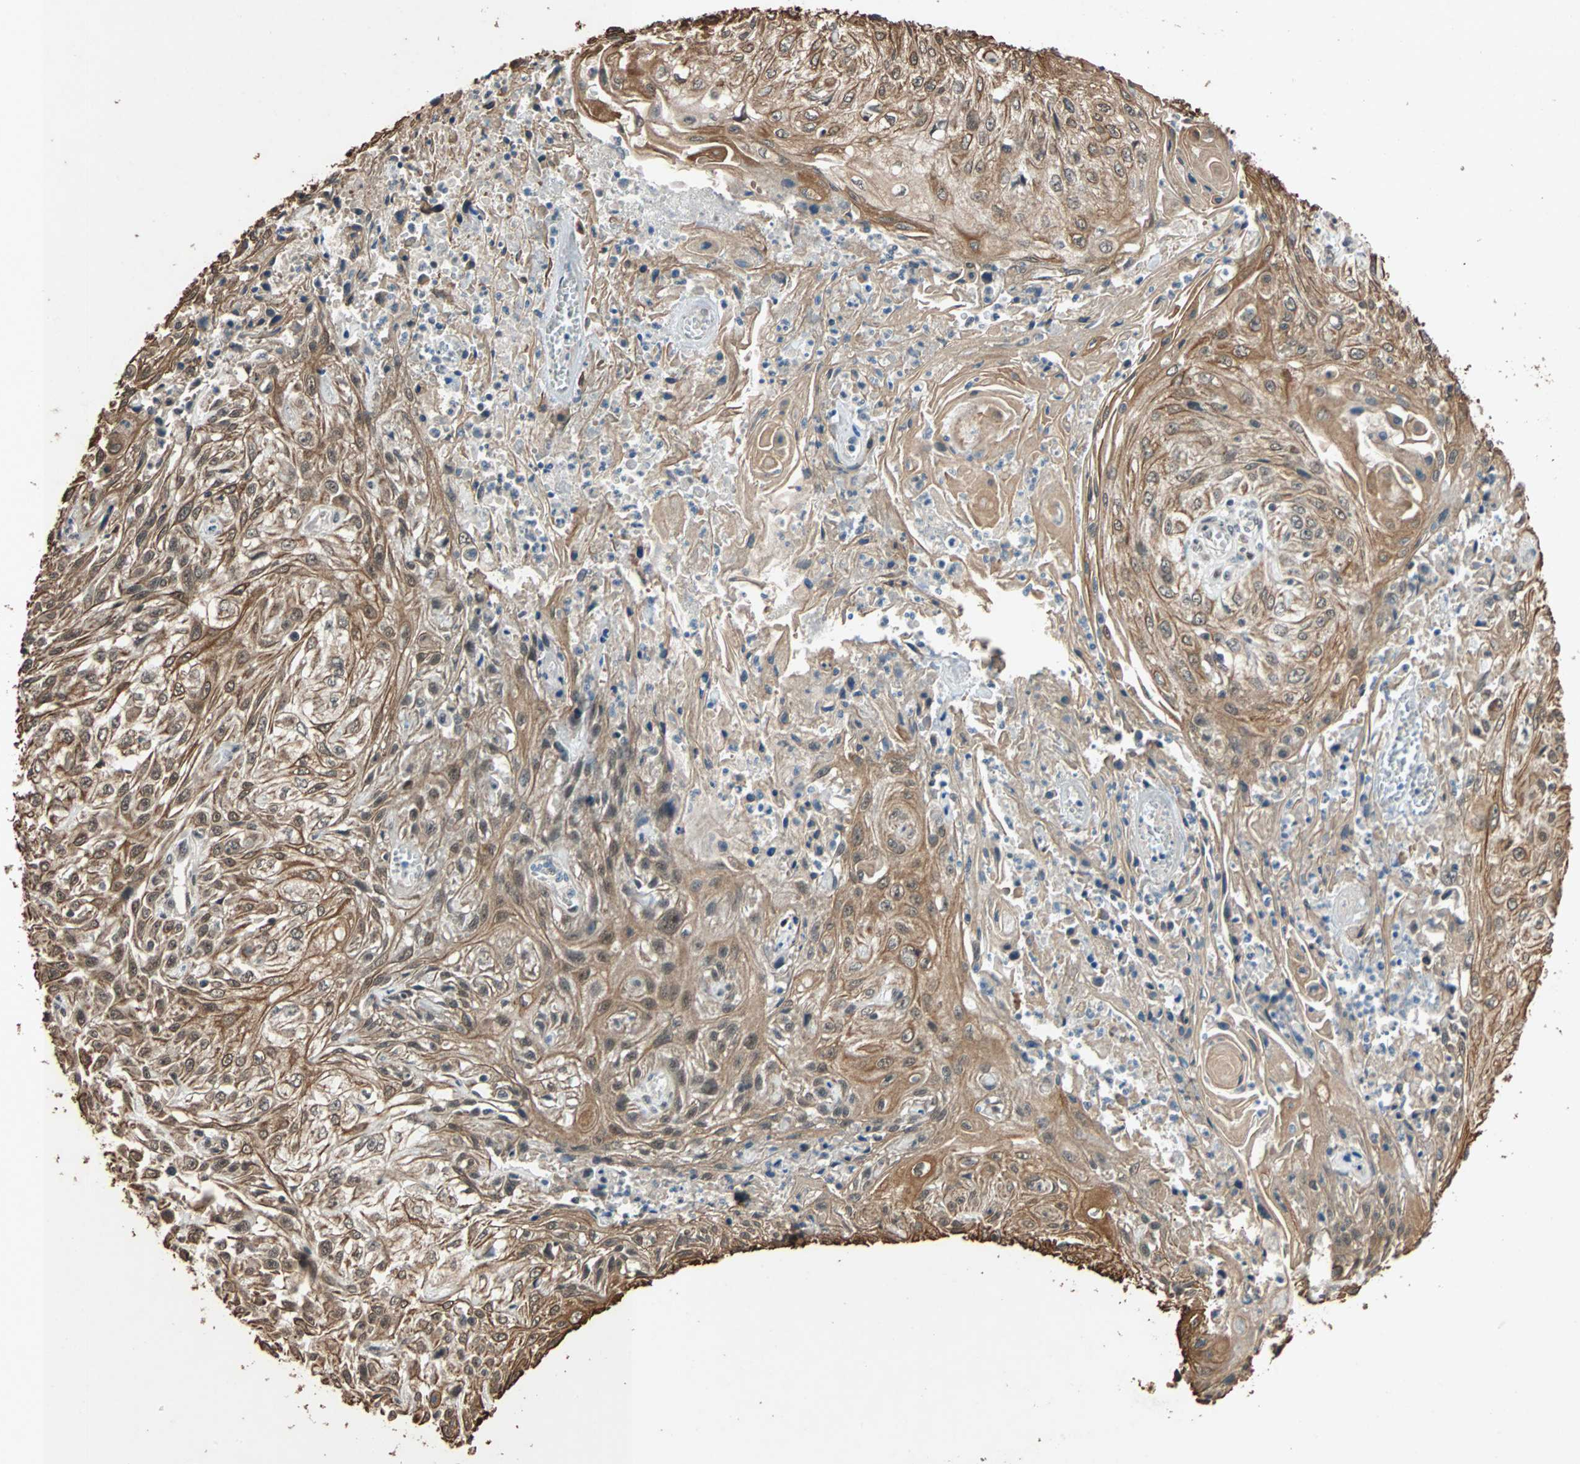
{"staining": {"intensity": "moderate", "quantity": ">75%", "location": "cytoplasmic/membranous,nuclear"}, "tissue": "skin cancer", "cell_type": "Tumor cells", "image_type": "cancer", "snomed": [{"axis": "morphology", "description": "Squamous cell carcinoma, NOS"}, {"axis": "morphology", "description": "Squamous cell carcinoma, metastatic, NOS"}, {"axis": "topography", "description": "Skin"}, {"axis": "topography", "description": "Lymph node"}], "caption": "This is a photomicrograph of immunohistochemistry staining of skin metastatic squamous cell carcinoma, which shows moderate staining in the cytoplasmic/membranous and nuclear of tumor cells.", "gene": "CDC5L", "patient": {"sex": "male", "age": 75}}